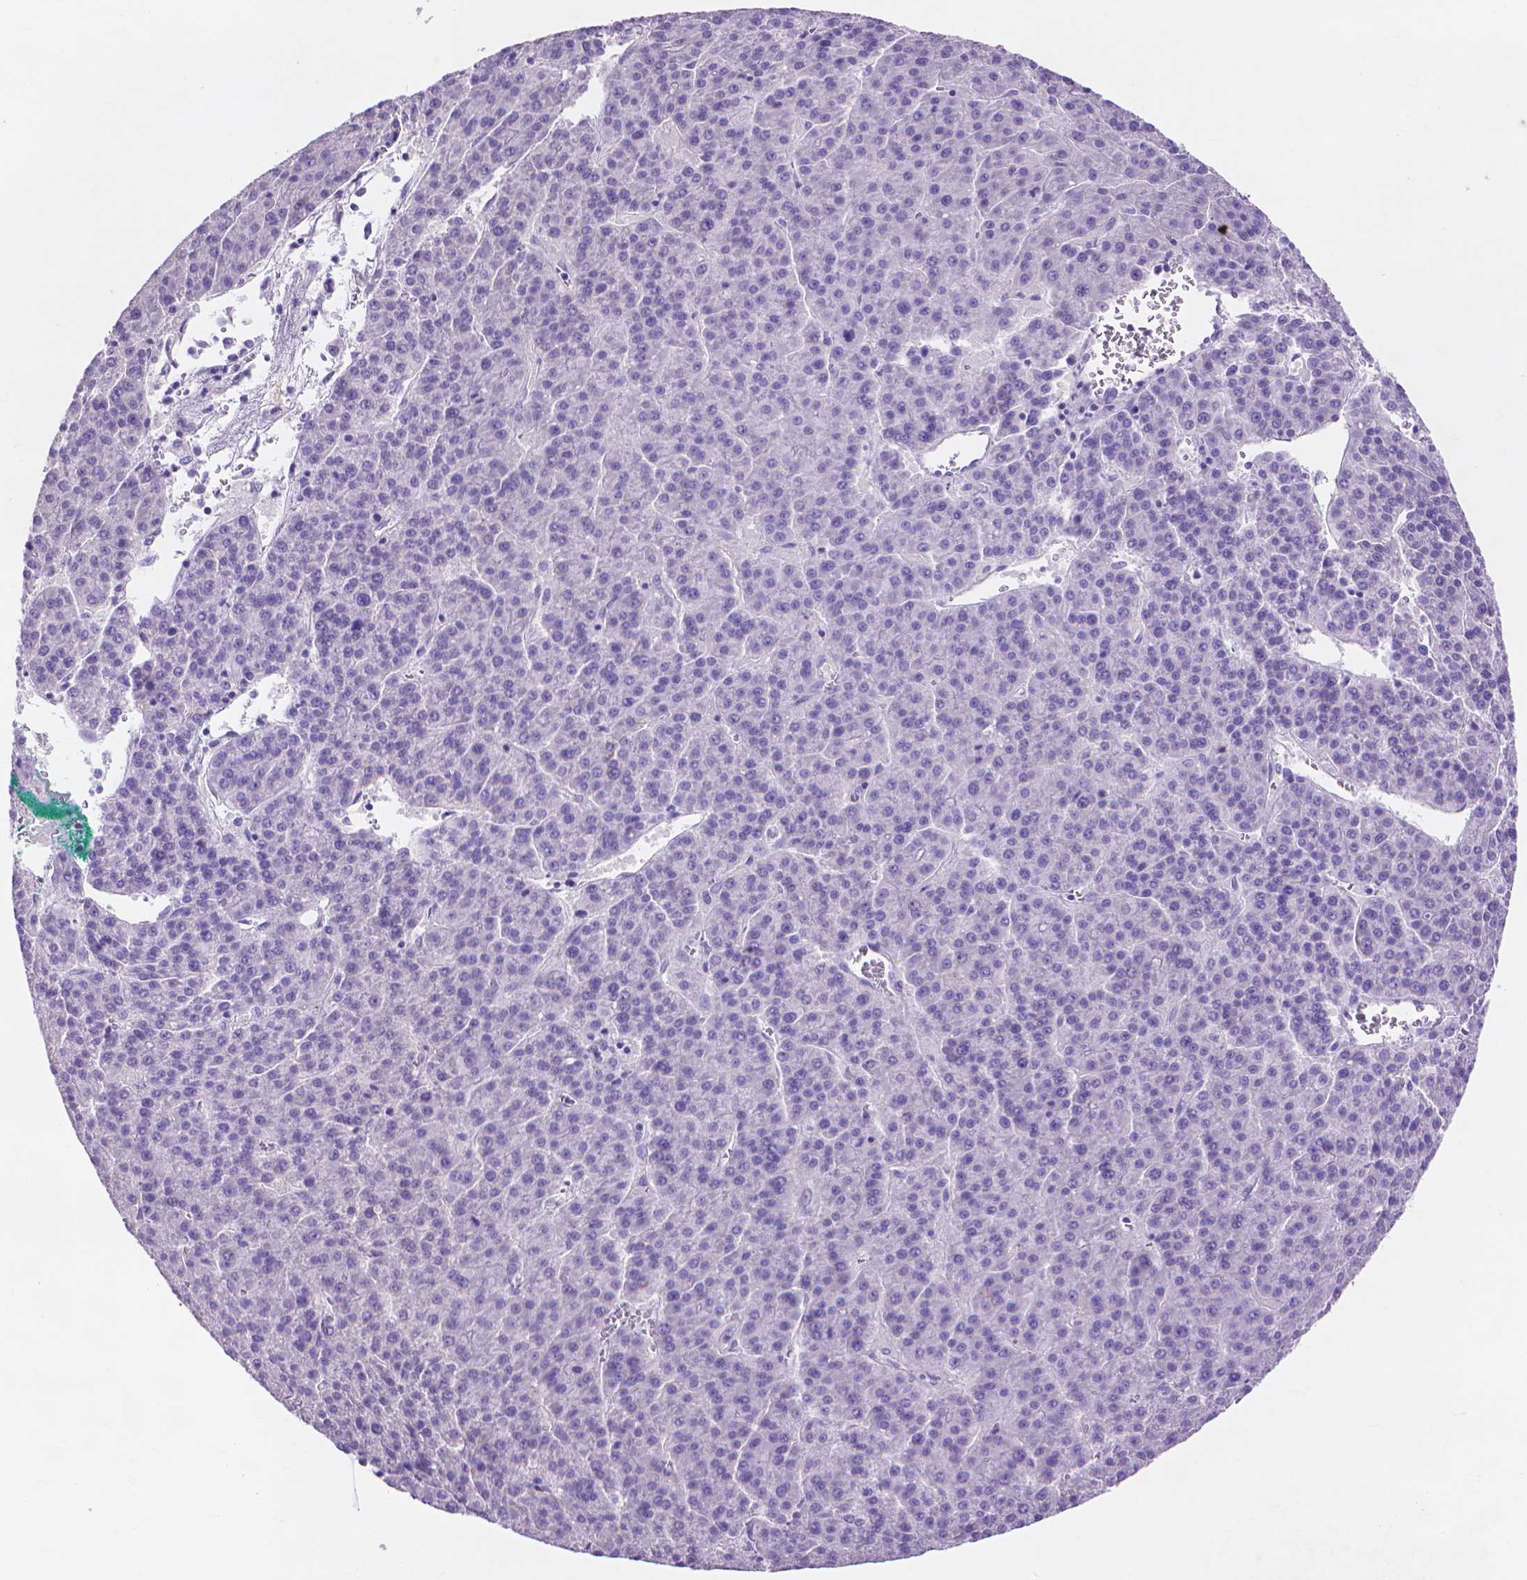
{"staining": {"intensity": "negative", "quantity": "none", "location": "none"}, "tissue": "liver cancer", "cell_type": "Tumor cells", "image_type": "cancer", "snomed": [{"axis": "morphology", "description": "Carcinoma, Hepatocellular, NOS"}, {"axis": "topography", "description": "Liver"}], "caption": "Human liver hepatocellular carcinoma stained for a protein using immunohistochemistry (IHC) shows no staining in tumor cells.", "gene": "MMP11", "patient": {"sex": "female", "age": 58}}